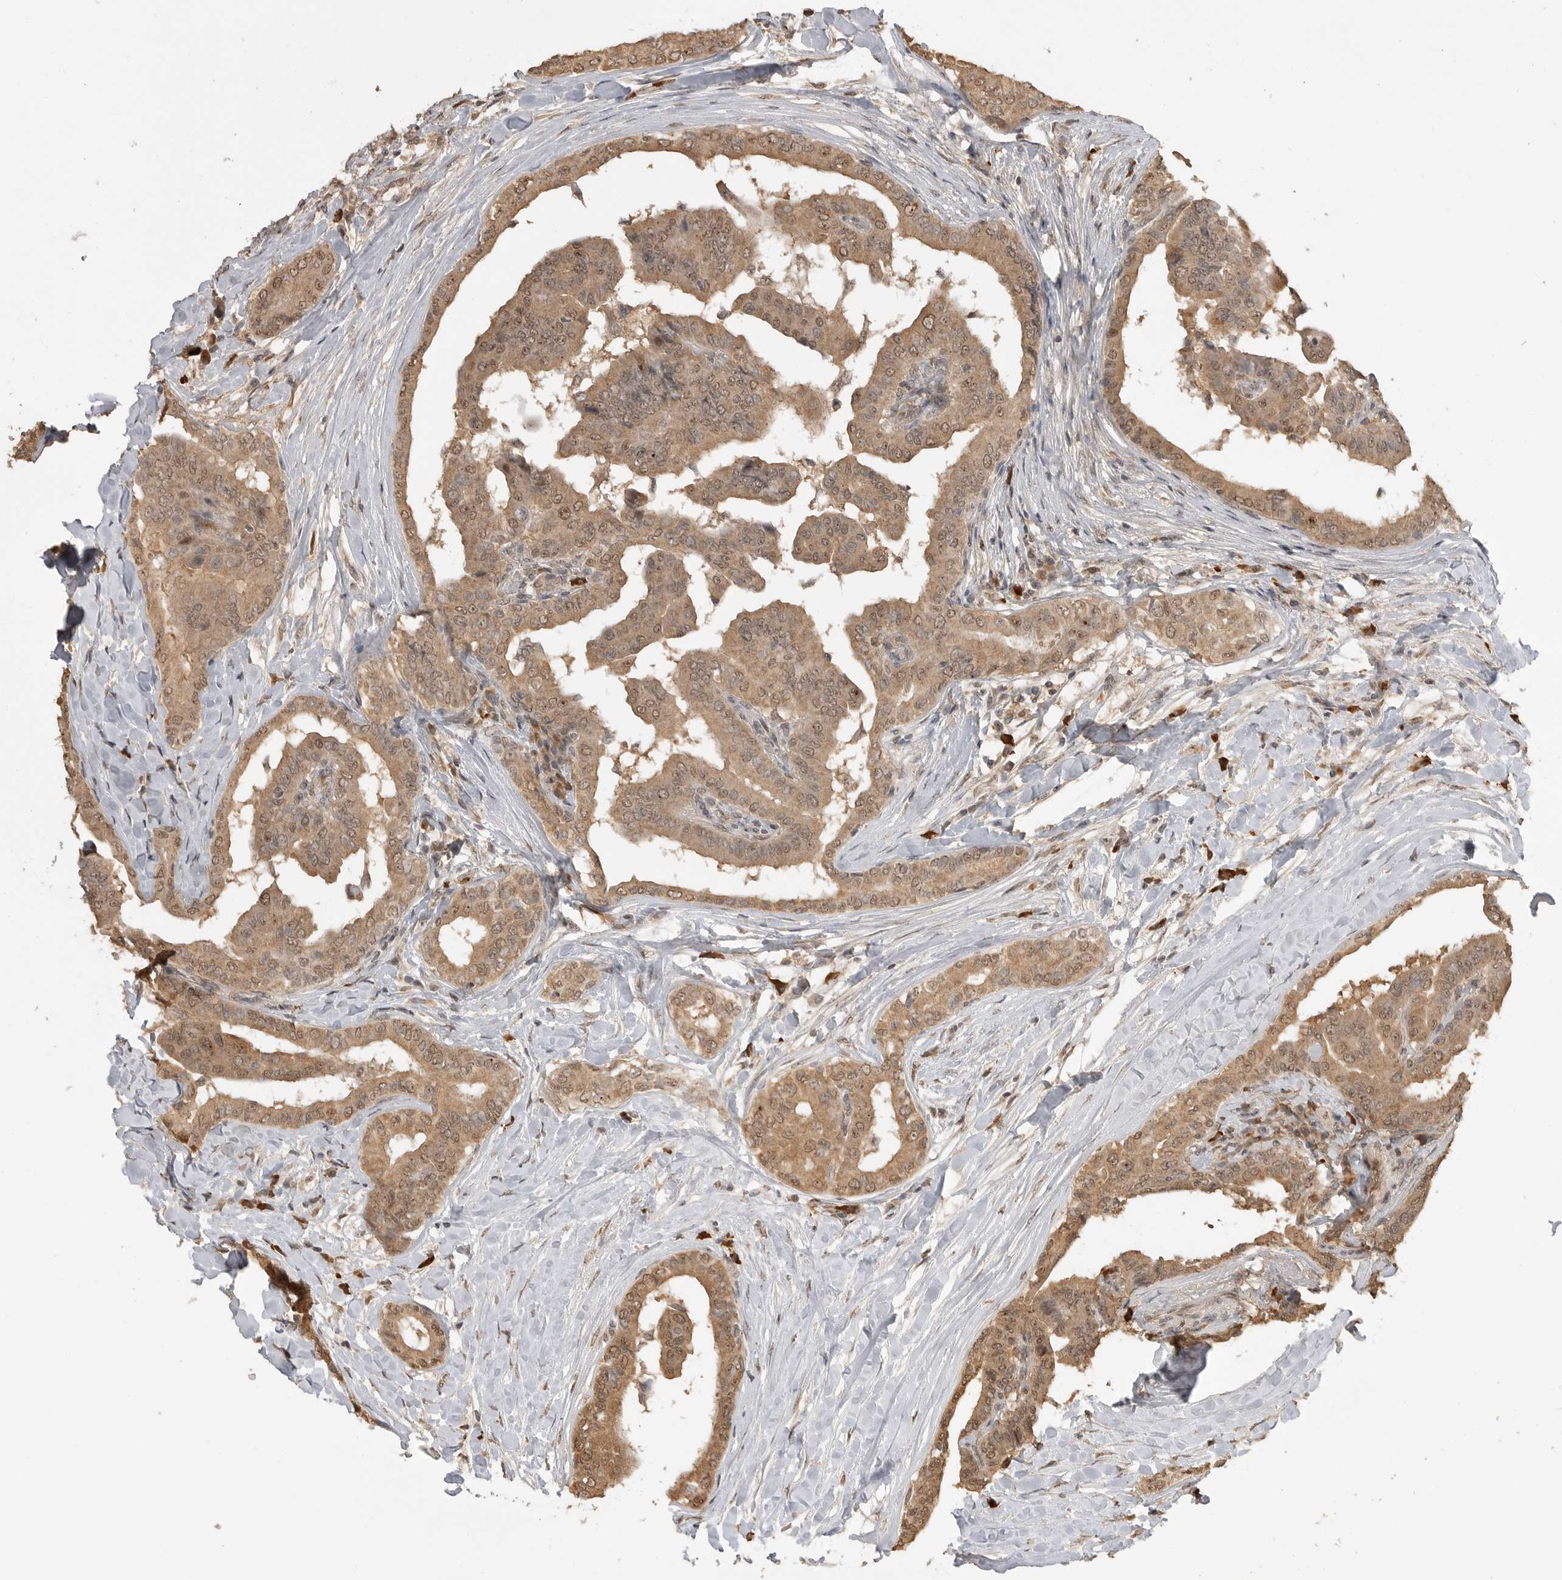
{"staining": {"intensity": "moderate", "quantity": ">75%", "location": "cytoplasmic/membranous,nuclear"}, "tissue": "thyroid cancer", "cell_type": "Tumor cells", "image_type": "cancer", "snomed": [{"axis": "morphology", "description": "Papillary adenocarcinoma, NOS"}, {"axis": "topography", "description": "Thyroid gland"}], "caption": "A histopathology image showing moderate cytoplasmic/membranous and nuclear positivity in approximately >75% of tumor cells in thyroid cancer (papillary adenocarcinoma), as visualized by brown immunohistochemical staining.", "gene": "ASPSCR1", "patient": {"sex": "male", "age": 33}}